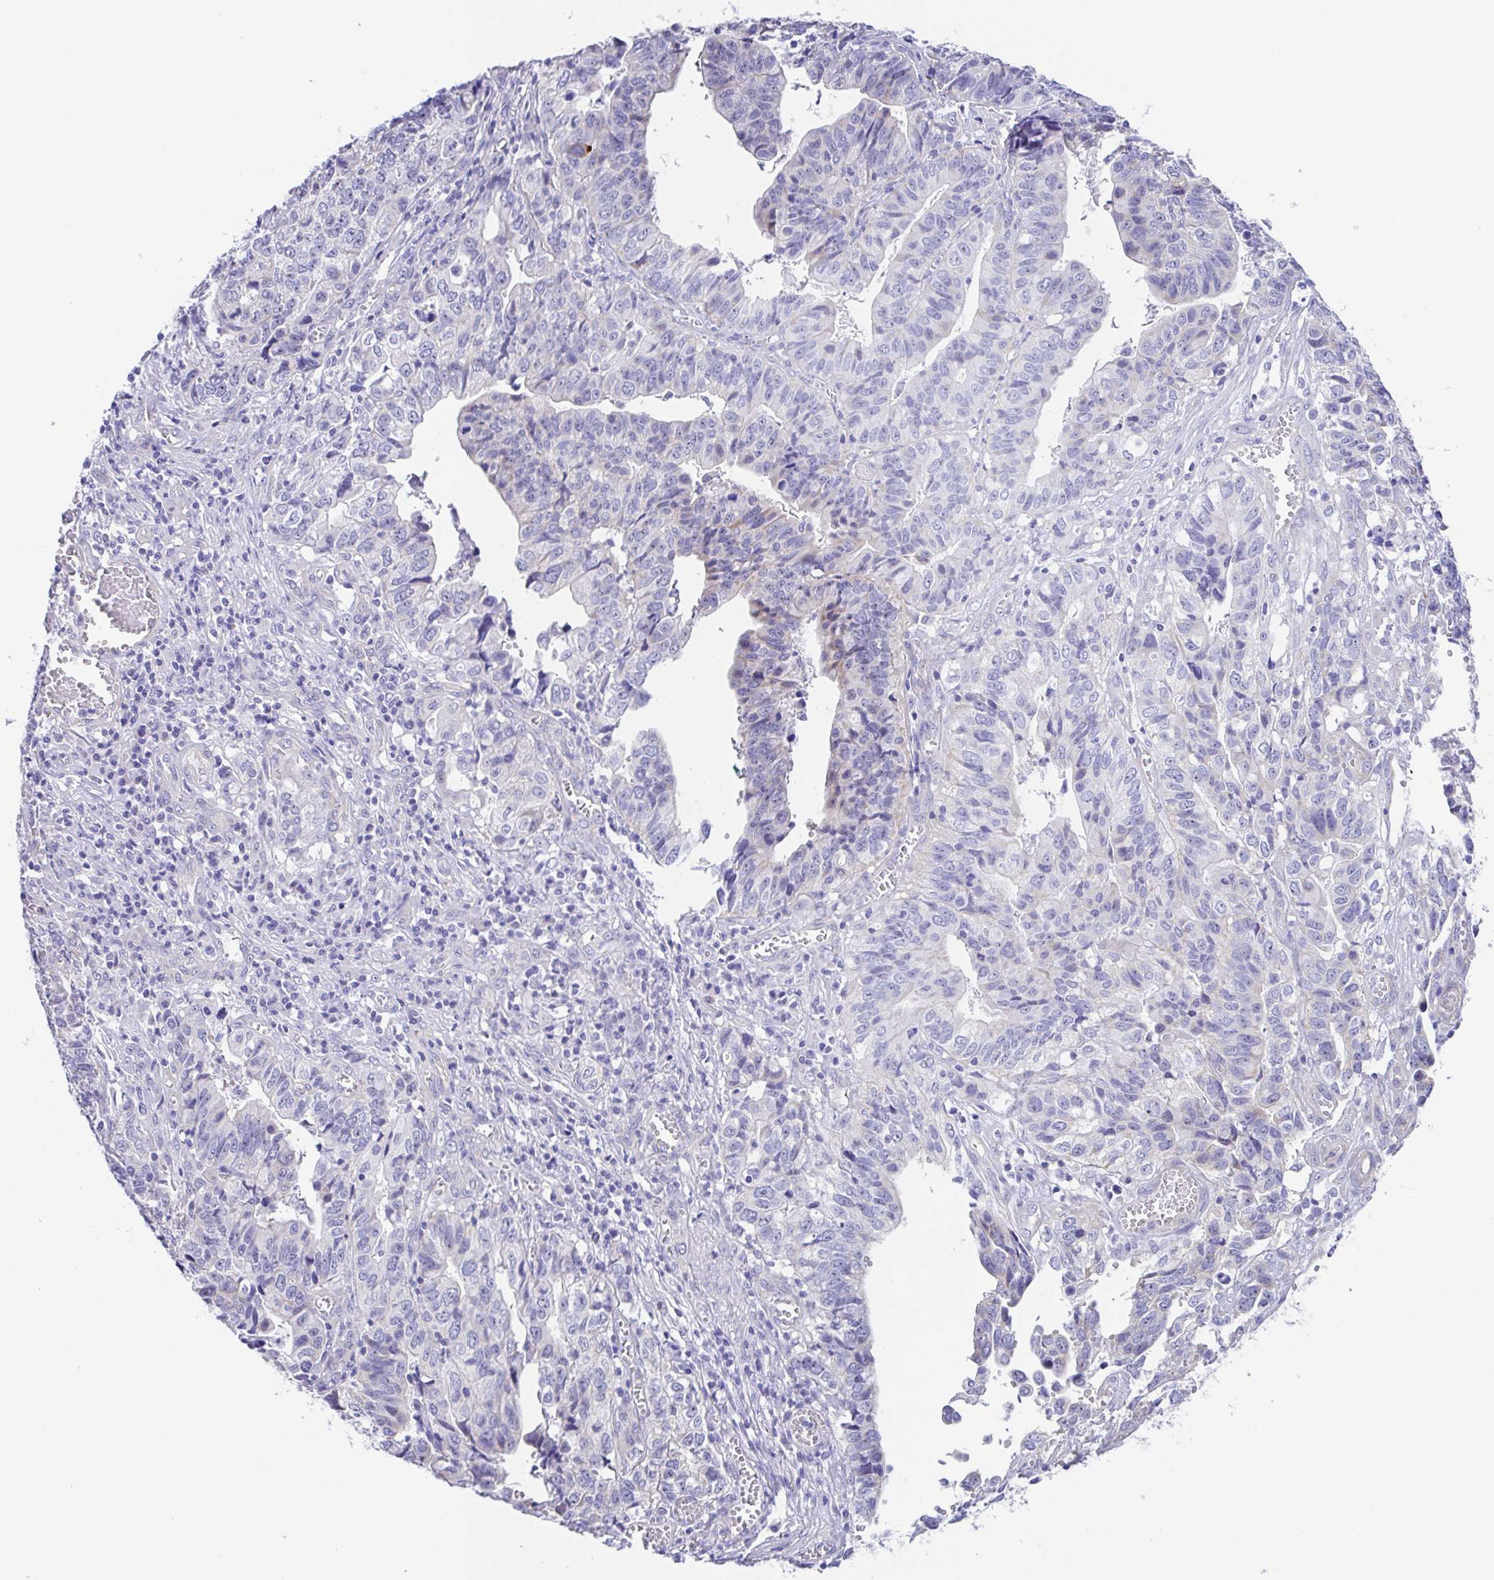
{"staining": {"intensity": "negative", "quantity": "none", "location": "none"}, "tissue": "stomach cancer", "cell_type": "Tumor cells", "image_type": "cancer", "snomed": [{"axis": "morphology", "description": "Adenocarcinoma, NOS"}, {"axis": "topography", "description": "Stomach, upper"}], "caption": "The micrograph reveals no staining of tumor cells in adenocarcinoma (stomach).", "gene": "MUCL3", "patient": {"sex": "female", "age": 67}}